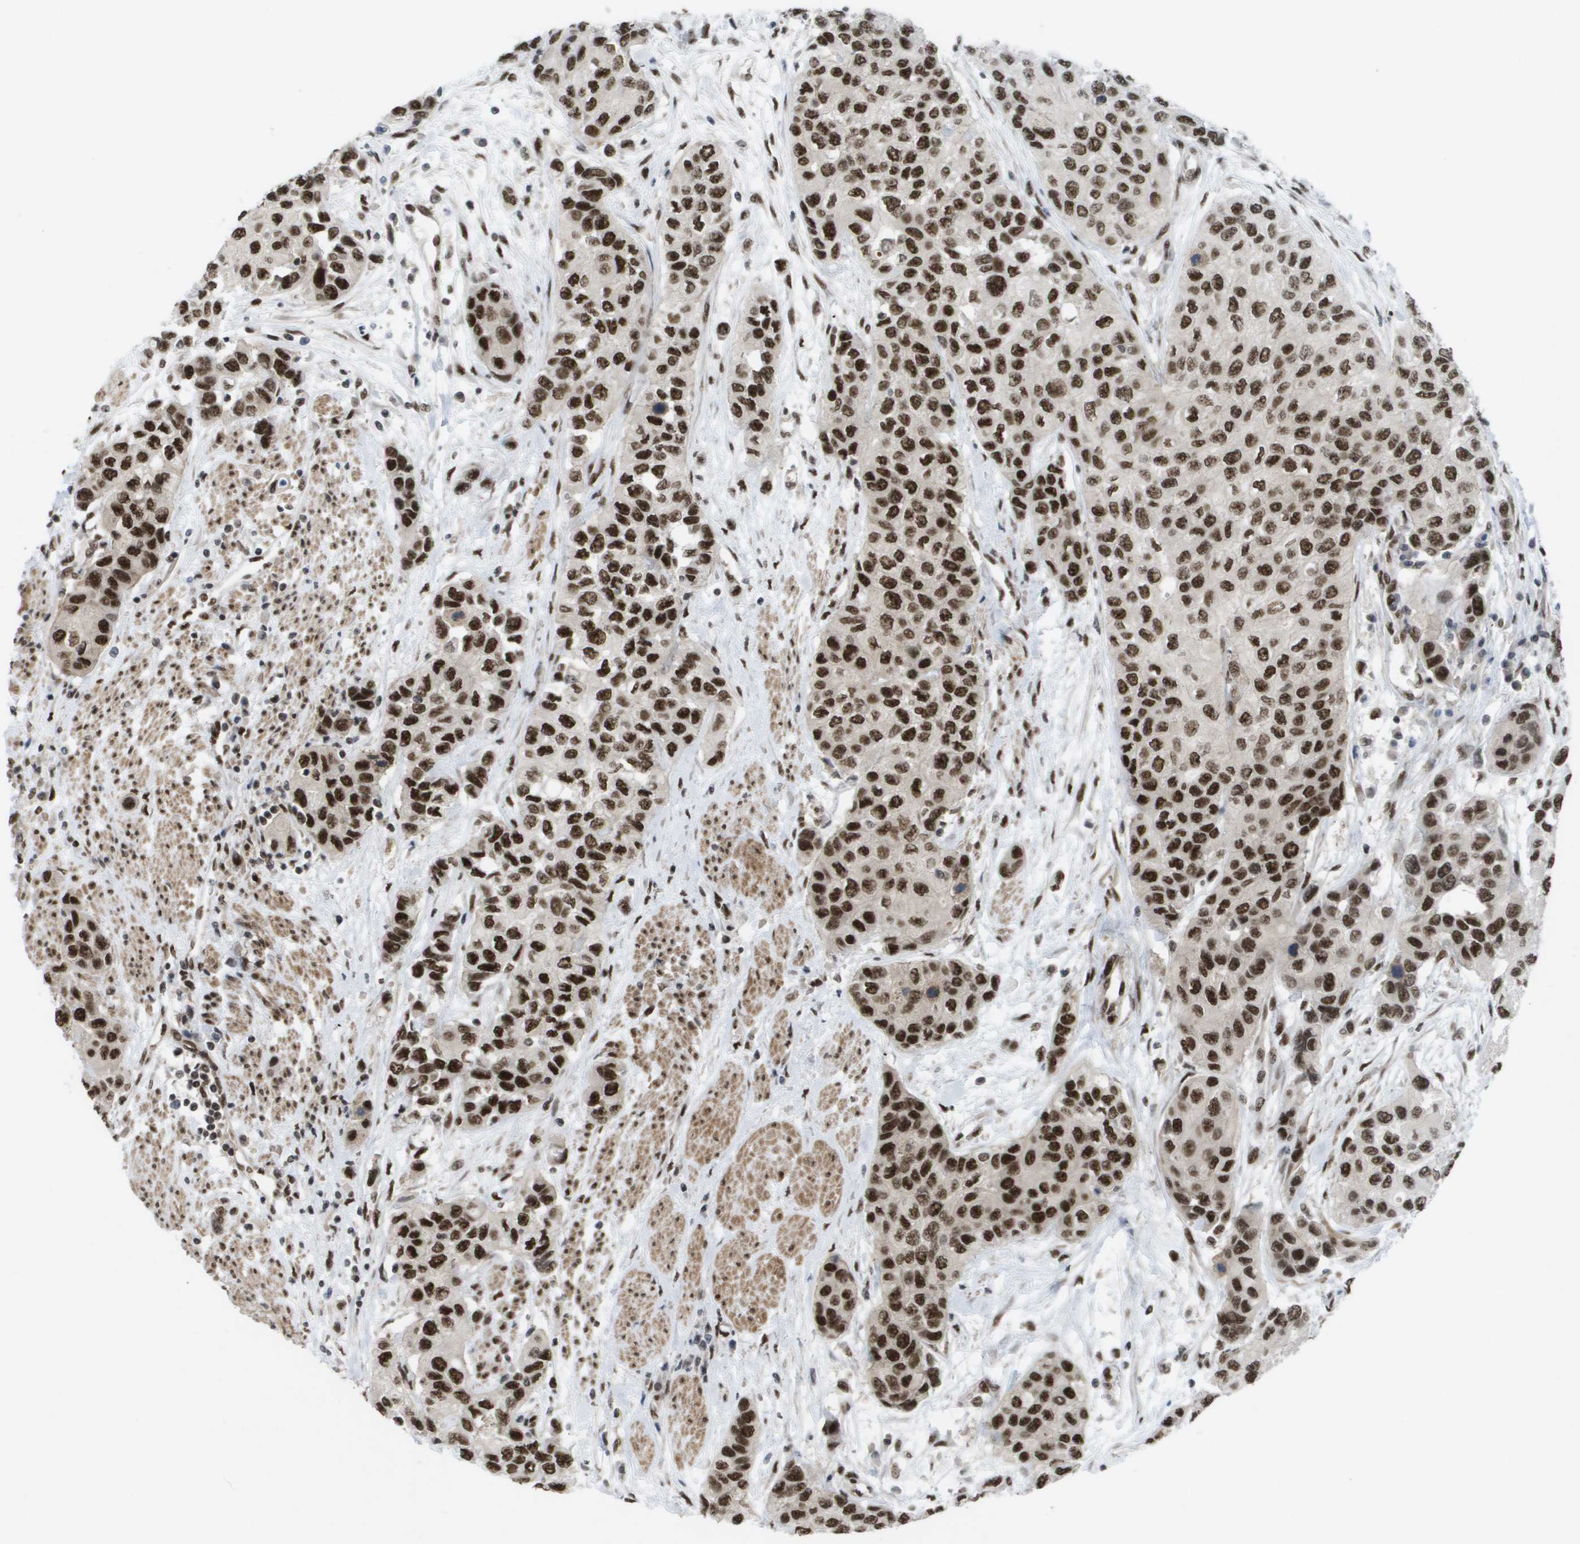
{"staining": {"intensity": "strong", "quantity": ">75%", "location": "nuclear"}, "tissue": "urothelial cancer", "cell_type": "Tumor cells", "image_type": "cancer", "snomed": [{"axis": "morphology", "description": "Urothelial carcinoma, High grade"}, {"axis": "topography", "description": "Urinary bladder"}], "caption": "This is an image of IHC staining of urothelial cancer, which shows strong staining in the nuclear of tumor cells.", "gene": "CDT1", "patient": {"sex": "female", "age": 56}}